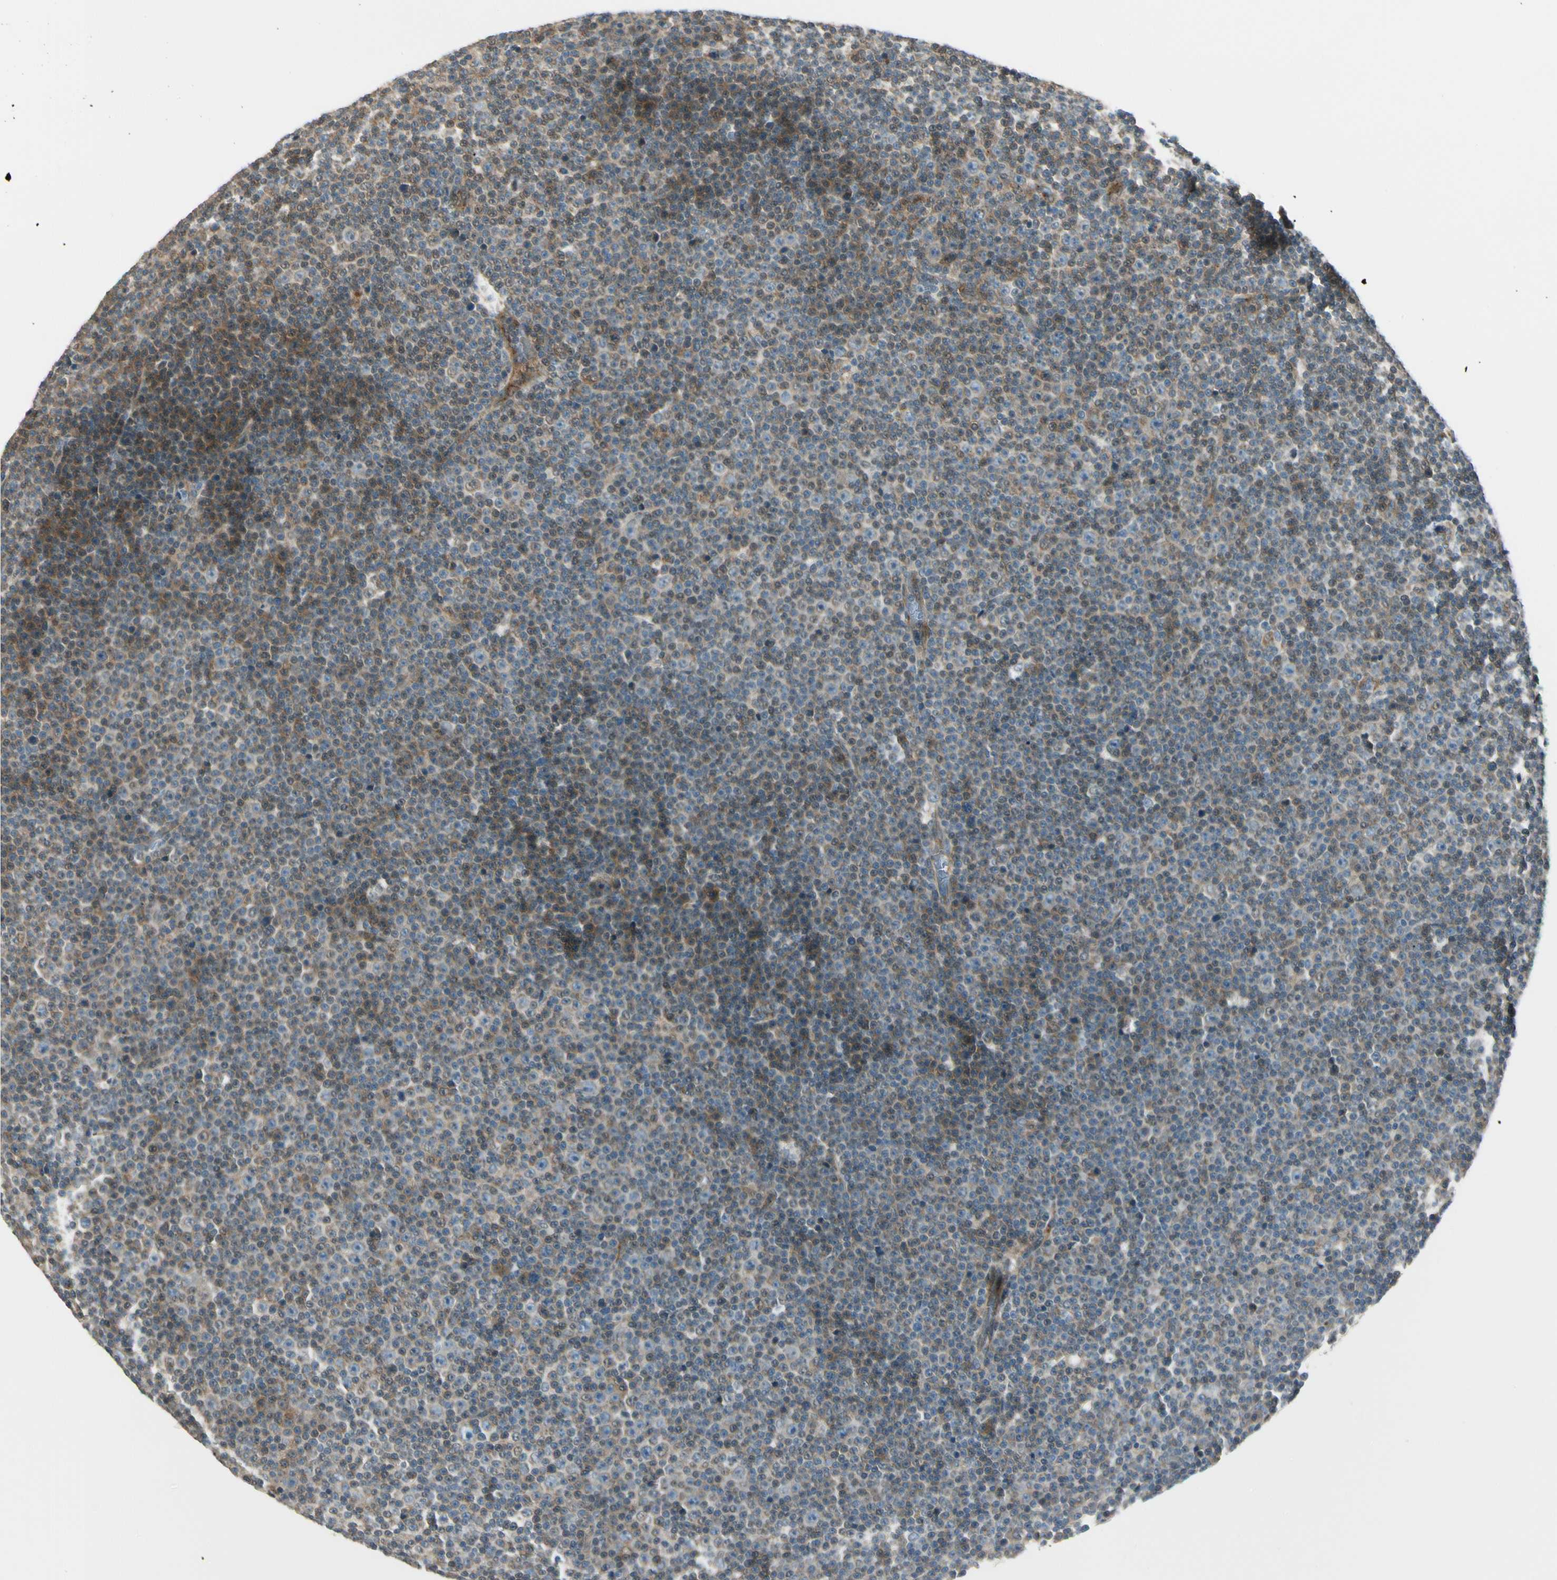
{"staining": {"intensity": "moderate", "quantity": ">75%", "location": "cytoplasmic/membranous"}, "tissue": "lymphoma", "cell_type": "Tumor cells", "image_type": "cancer", "snomed": [{"axis": "morphology", "description": "Malignant lymphoma, non-Hodgkin's type, Low grade"}, {"axis": "topography", "description": "Lymph node"}], "caption": "The micrograph shows a brown stain indicating the presence of a protein in the cytoplasmic/membranous of tumor cells in lymphoma.", "gene": "MANSC1", "patient": {"sex": "female", "age": 67}}